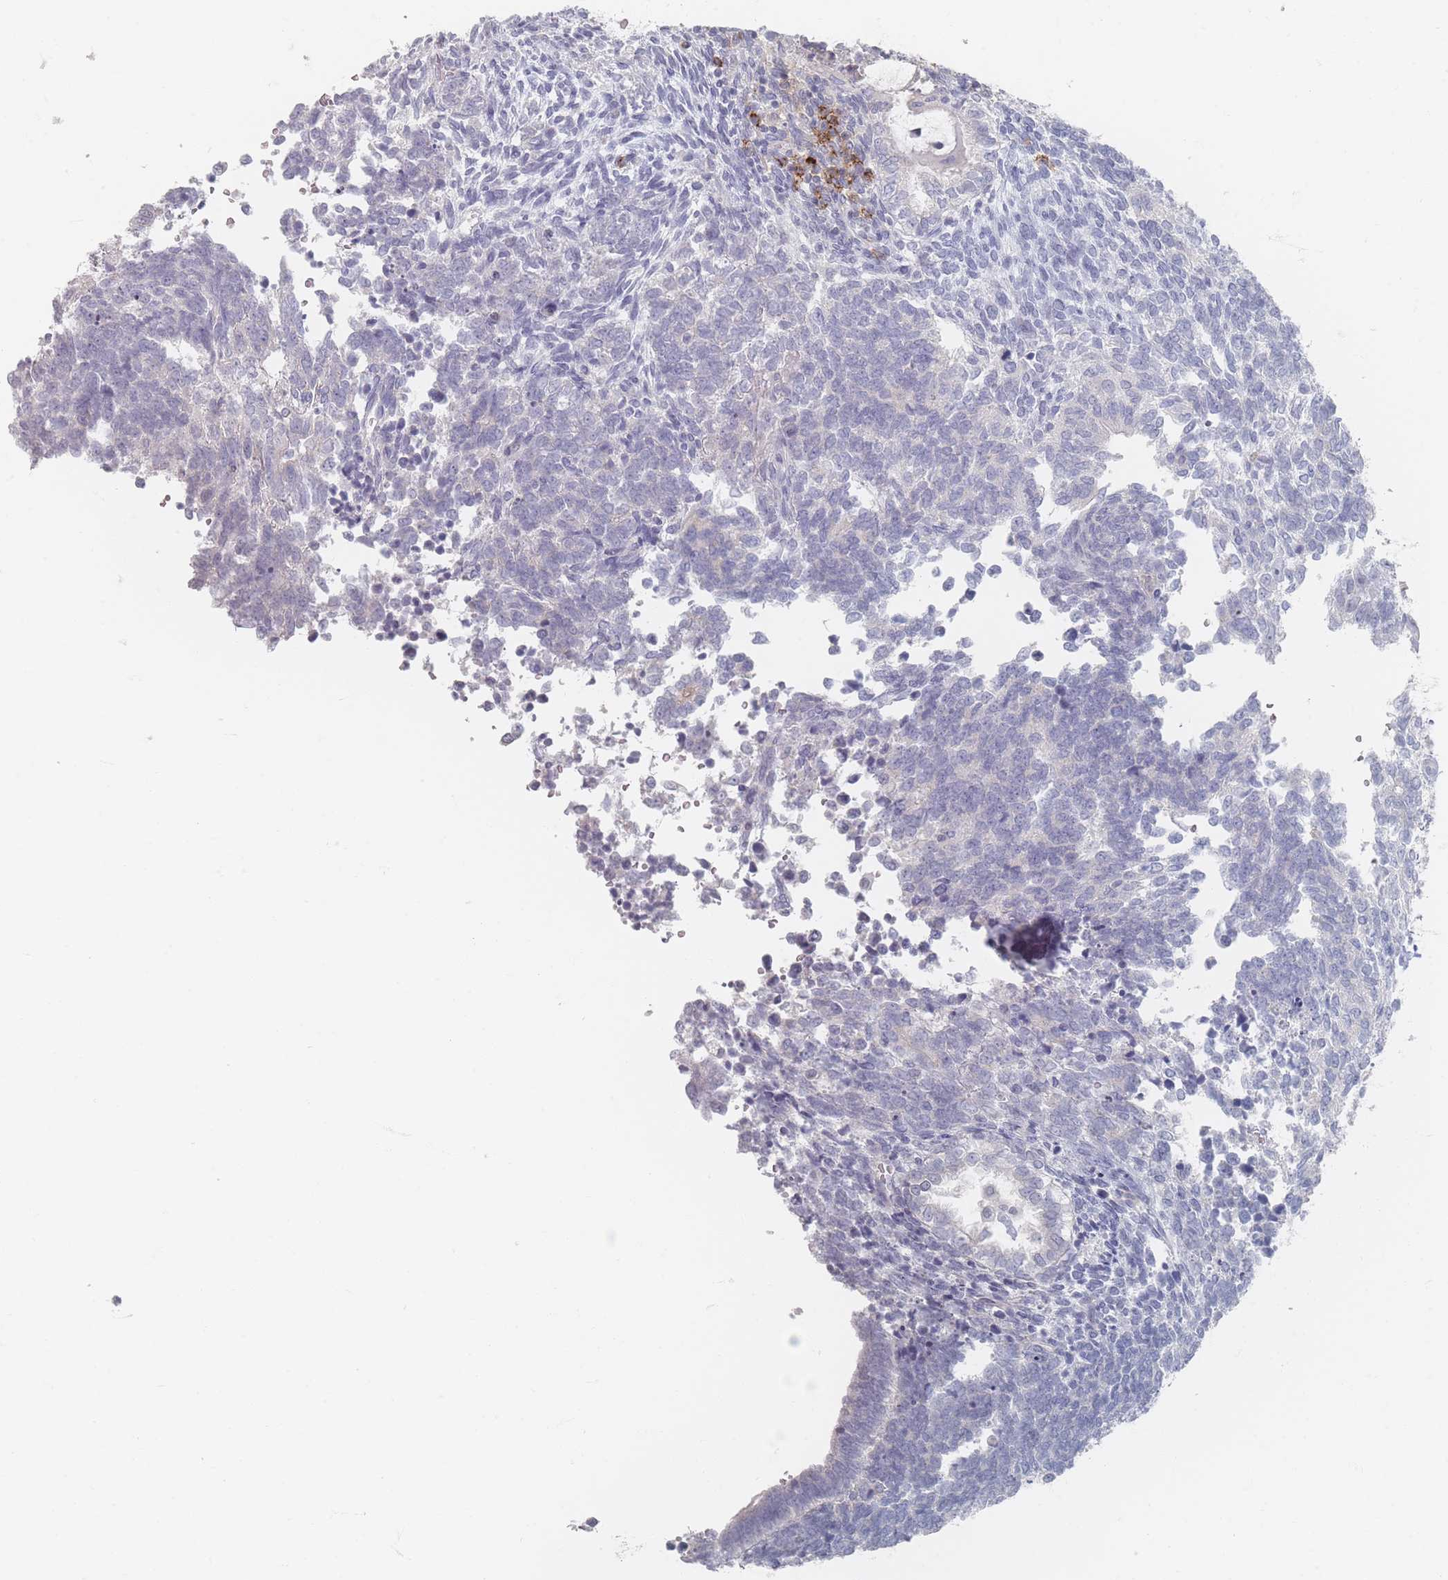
{"staining": {"intensity": "negative", "quantity": "none", "location": "none"}, "tissue": "testis cancer", "cell_type": "Tumor cells", "image_type": "cancer", "snomed": [{"axis": "morphology", "description": "Carcinoma, Embryonal, NOS"}, {"axis": "topography", "description": "Testis"}], "caption": "Testis embryonal carcinoma was stained to show a protein in brown. There is no significant staining in tumor cells.", "gene": "CD37", "patient": {"sex": "male", "age": 23}}